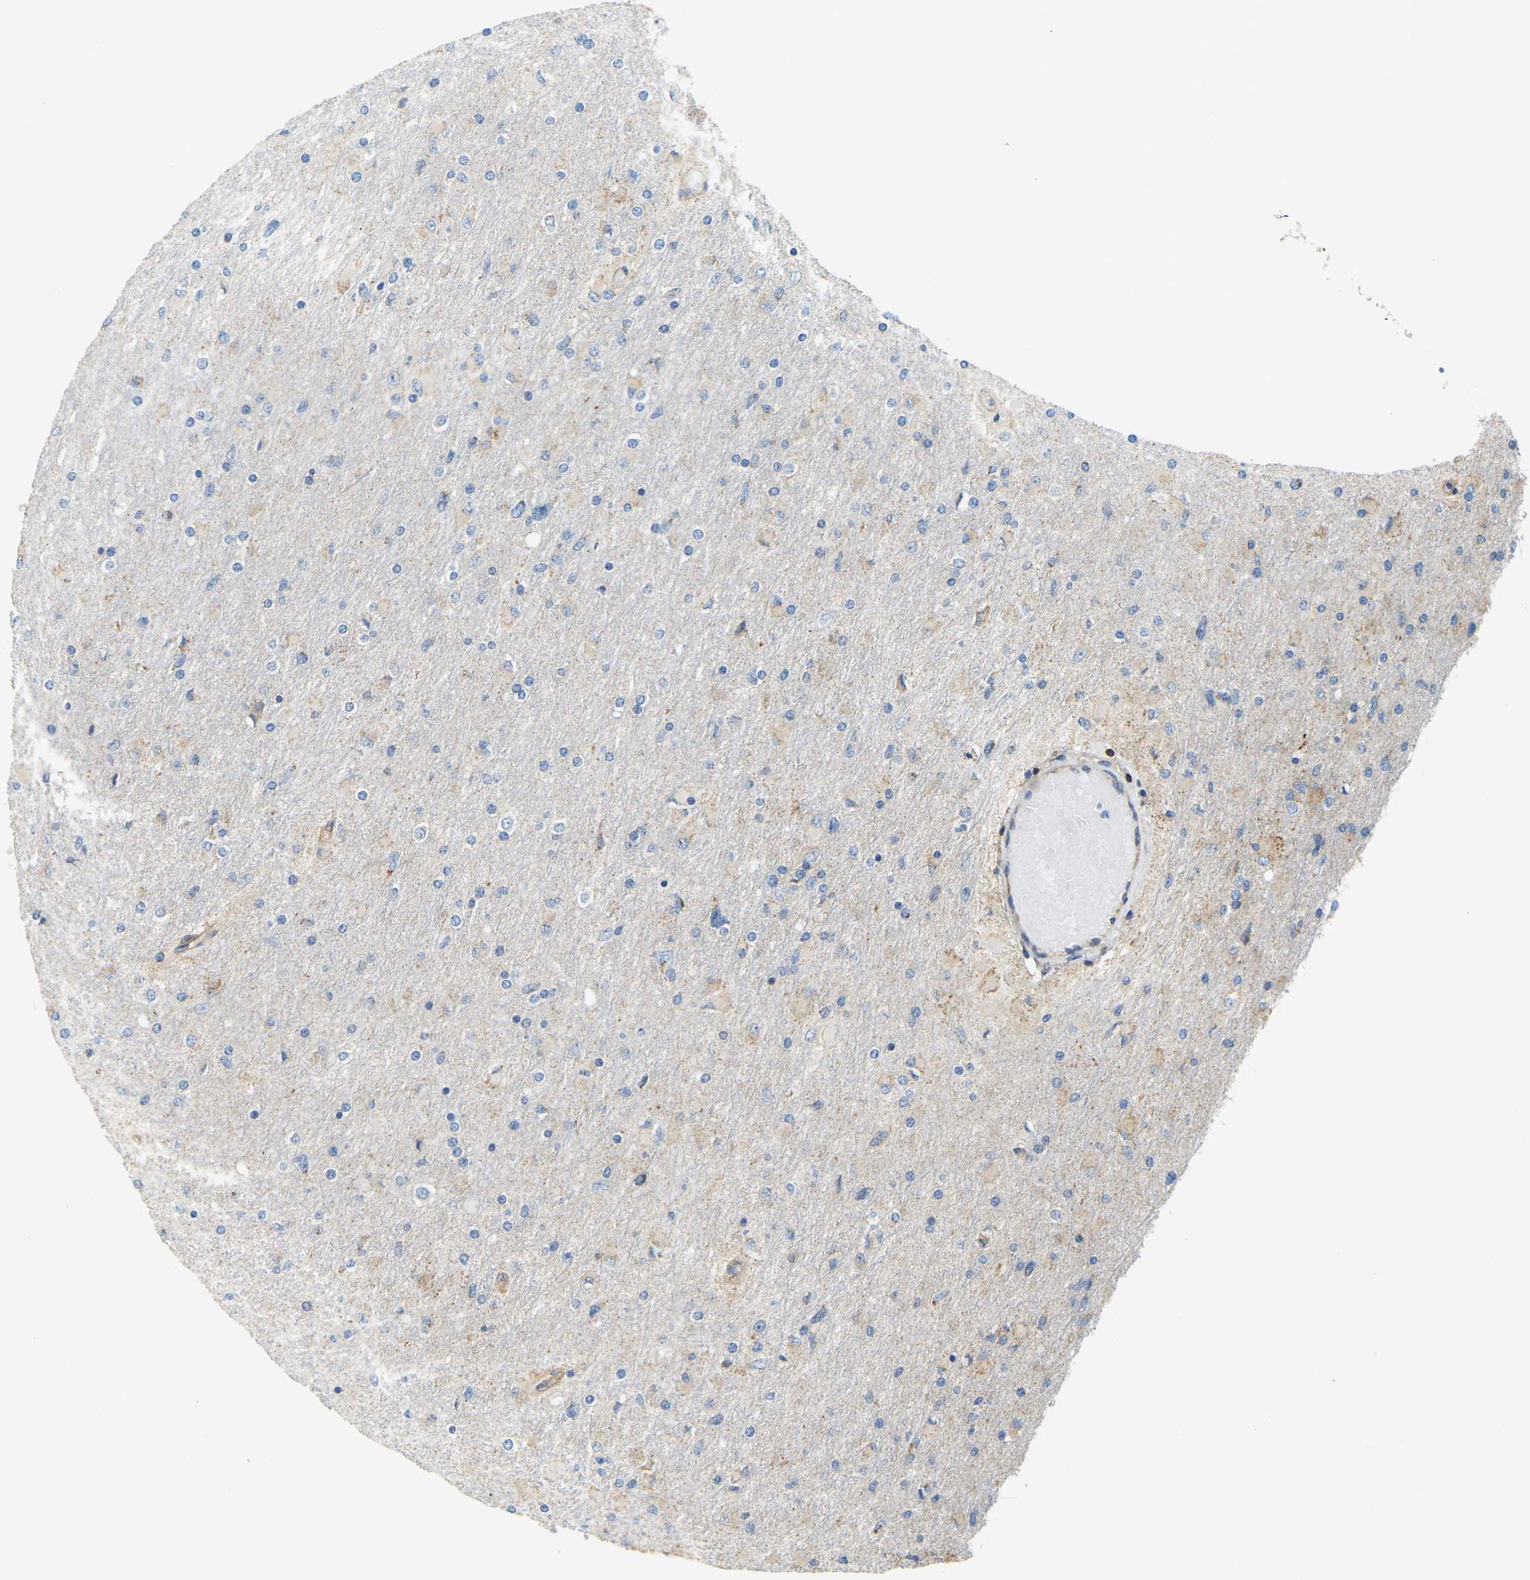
{"staining": {"intensity": "moderate", "quantity": "<25%", "location": "cytoplasmic/membranous"}, "tissue": "glioma", "cell_type": "Tumor cells", "image_type": "cancer", "snomed": [{"axis": "morphology", "description": "Glioma, malignant, High grade"}, {"axis": "topography", "description": "Cerebral cortex"}], "caption": "This image exhibits immunohistochemistry (IHC) staining of malignant high-grade glioma, with low moderate cytoplasmic/membranous staining in approximately <25% of tumor cells.", "gene": "AHNAK", "patient": {"sex": "female", "age": 36}}